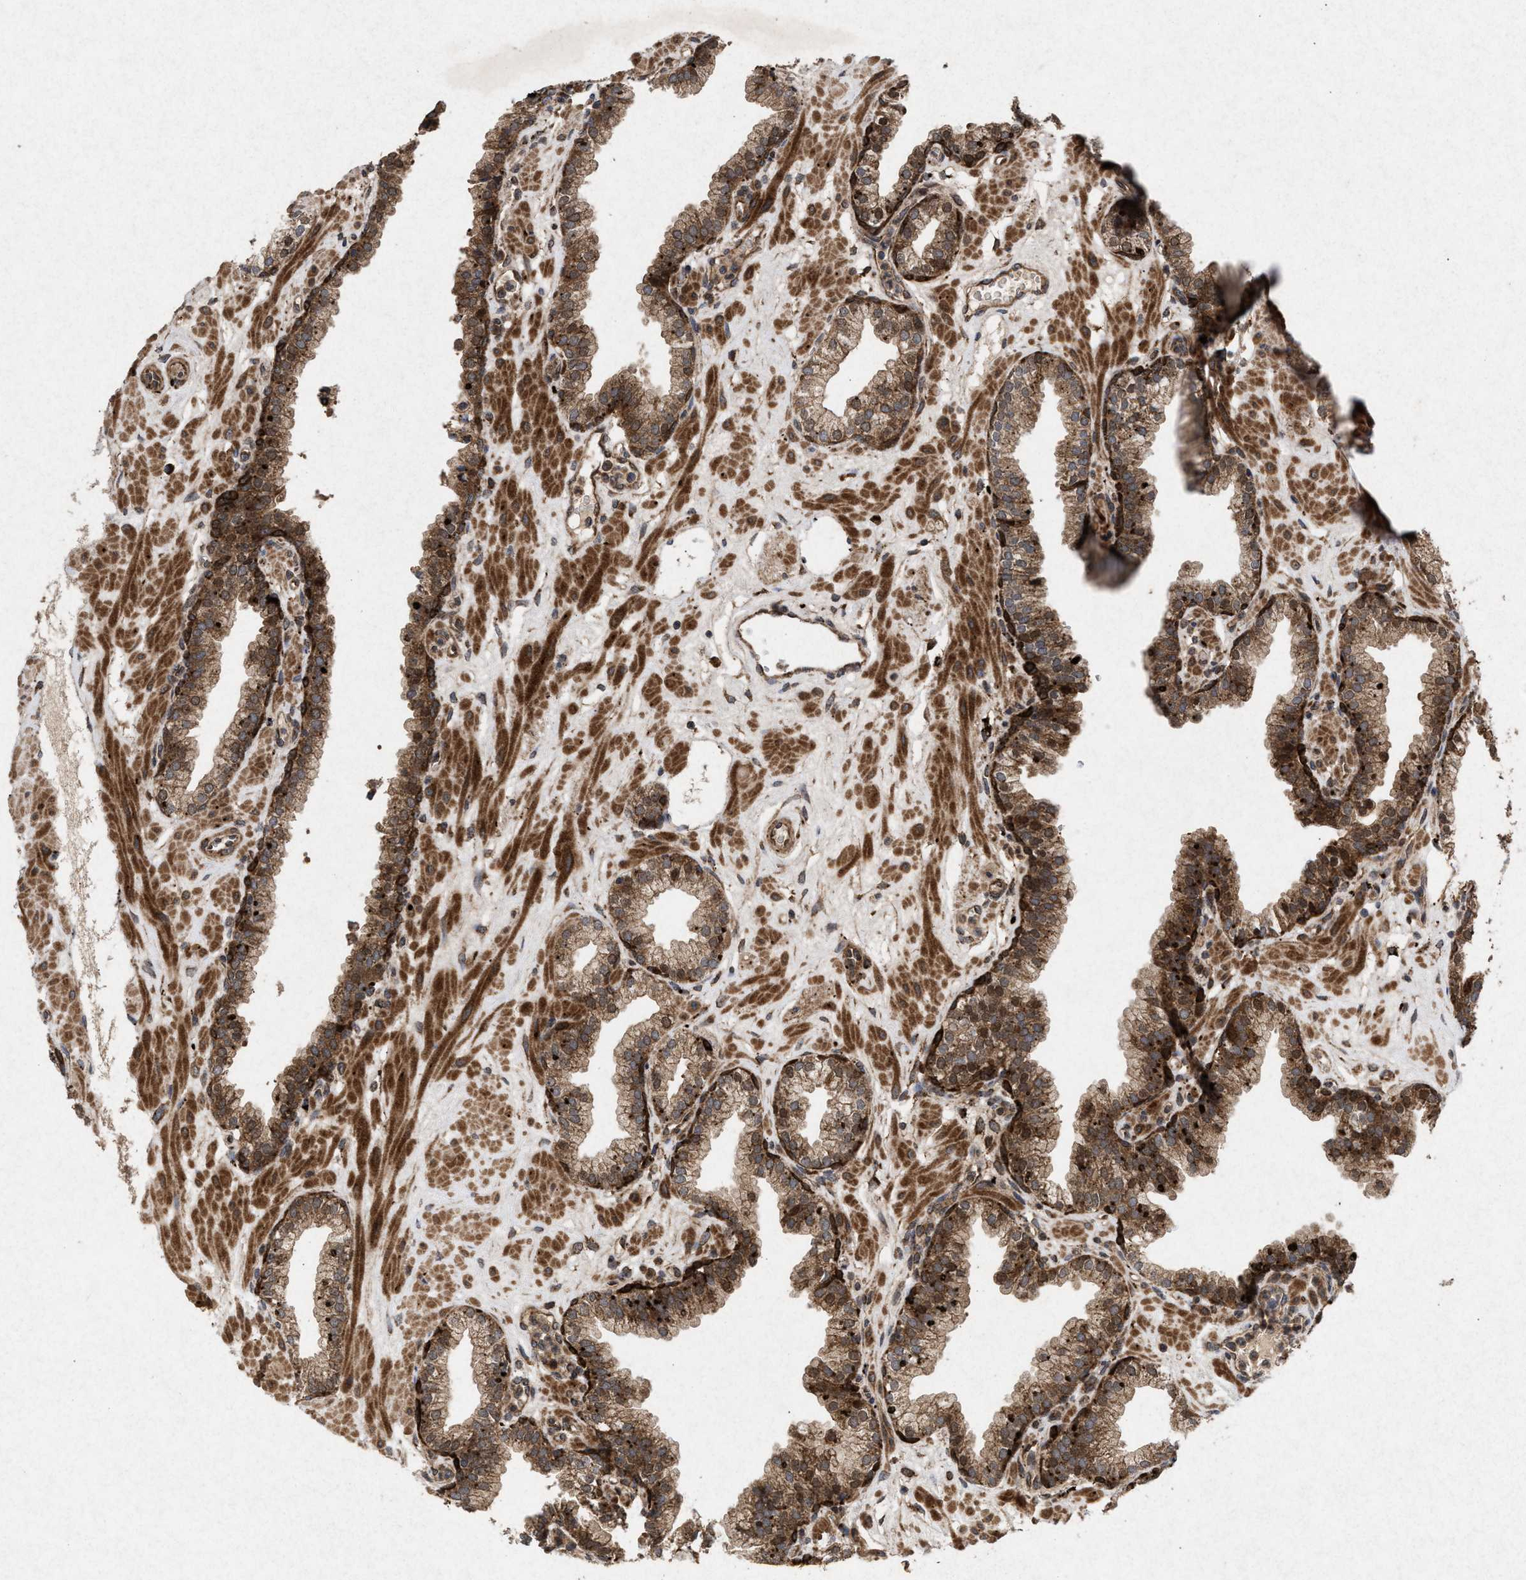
{"staining": {"intensity": "moderate", "quantity": ">75%", "location": "cytoplasmic/membranous,nuclear"}, "tissue": "prostate", "cell_type": "Glandular cells", "image_type": "normal", "snomed": [{"axis": "morphology", "description": "Normal tissue, NOS"}, {"axis": "morphology", "description": "Urothelial carcinoma, Low grade"}, {"axis": "topography", "description": "Urinary bladder"}, {"axis": "topography", "description": "Prostate"}], "caption": "Moderate cytoplasmic/membranous,nuclear expression for a protein is present in about >75% of glandular cells of unremarkable prostate using IHC.", "gene": "MSI2", "patient": {"sex": "male", "age": 60}}